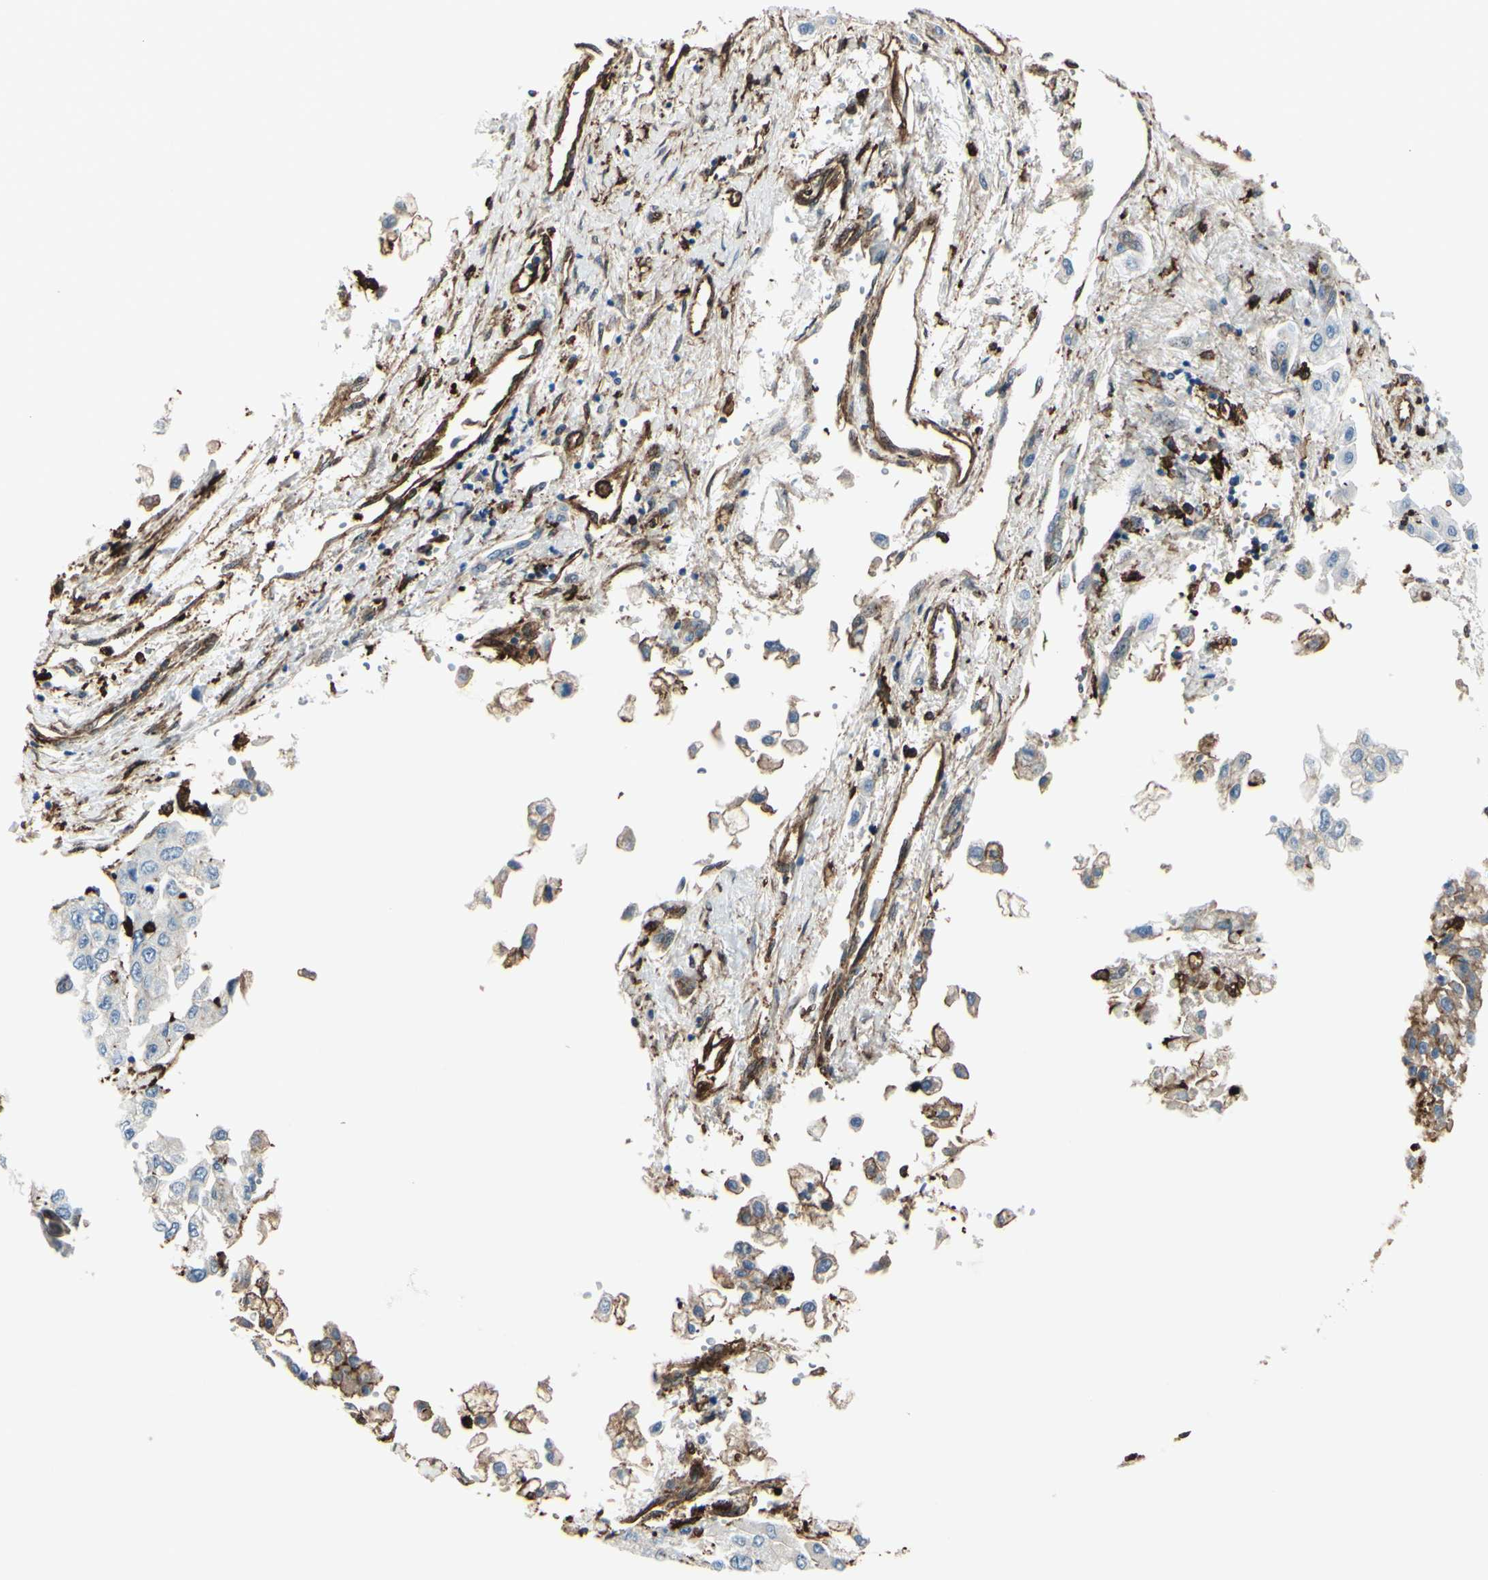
{"staining": {"intensity": "weak", "quantity": ">75%", "location": "cytoplasmic/membranous"}, "tissue": "liver cancer", "cell_type": "Tumor cells", "image_type": "cancer", "snomed": [{"axis": "morphology", "description": "Carcinoma, Hepatocellular, NOS"}, {"axis": "topography", "description": "Liver"}], "caption": "Liver hepatocellular carcinoma stained for a protein (brown) reveals weak cytoplasmic/membranous positive staining in approximately >75% of tumor cells.", "gene": "GSN", "patient": {"sex": "female", "age": 66}}